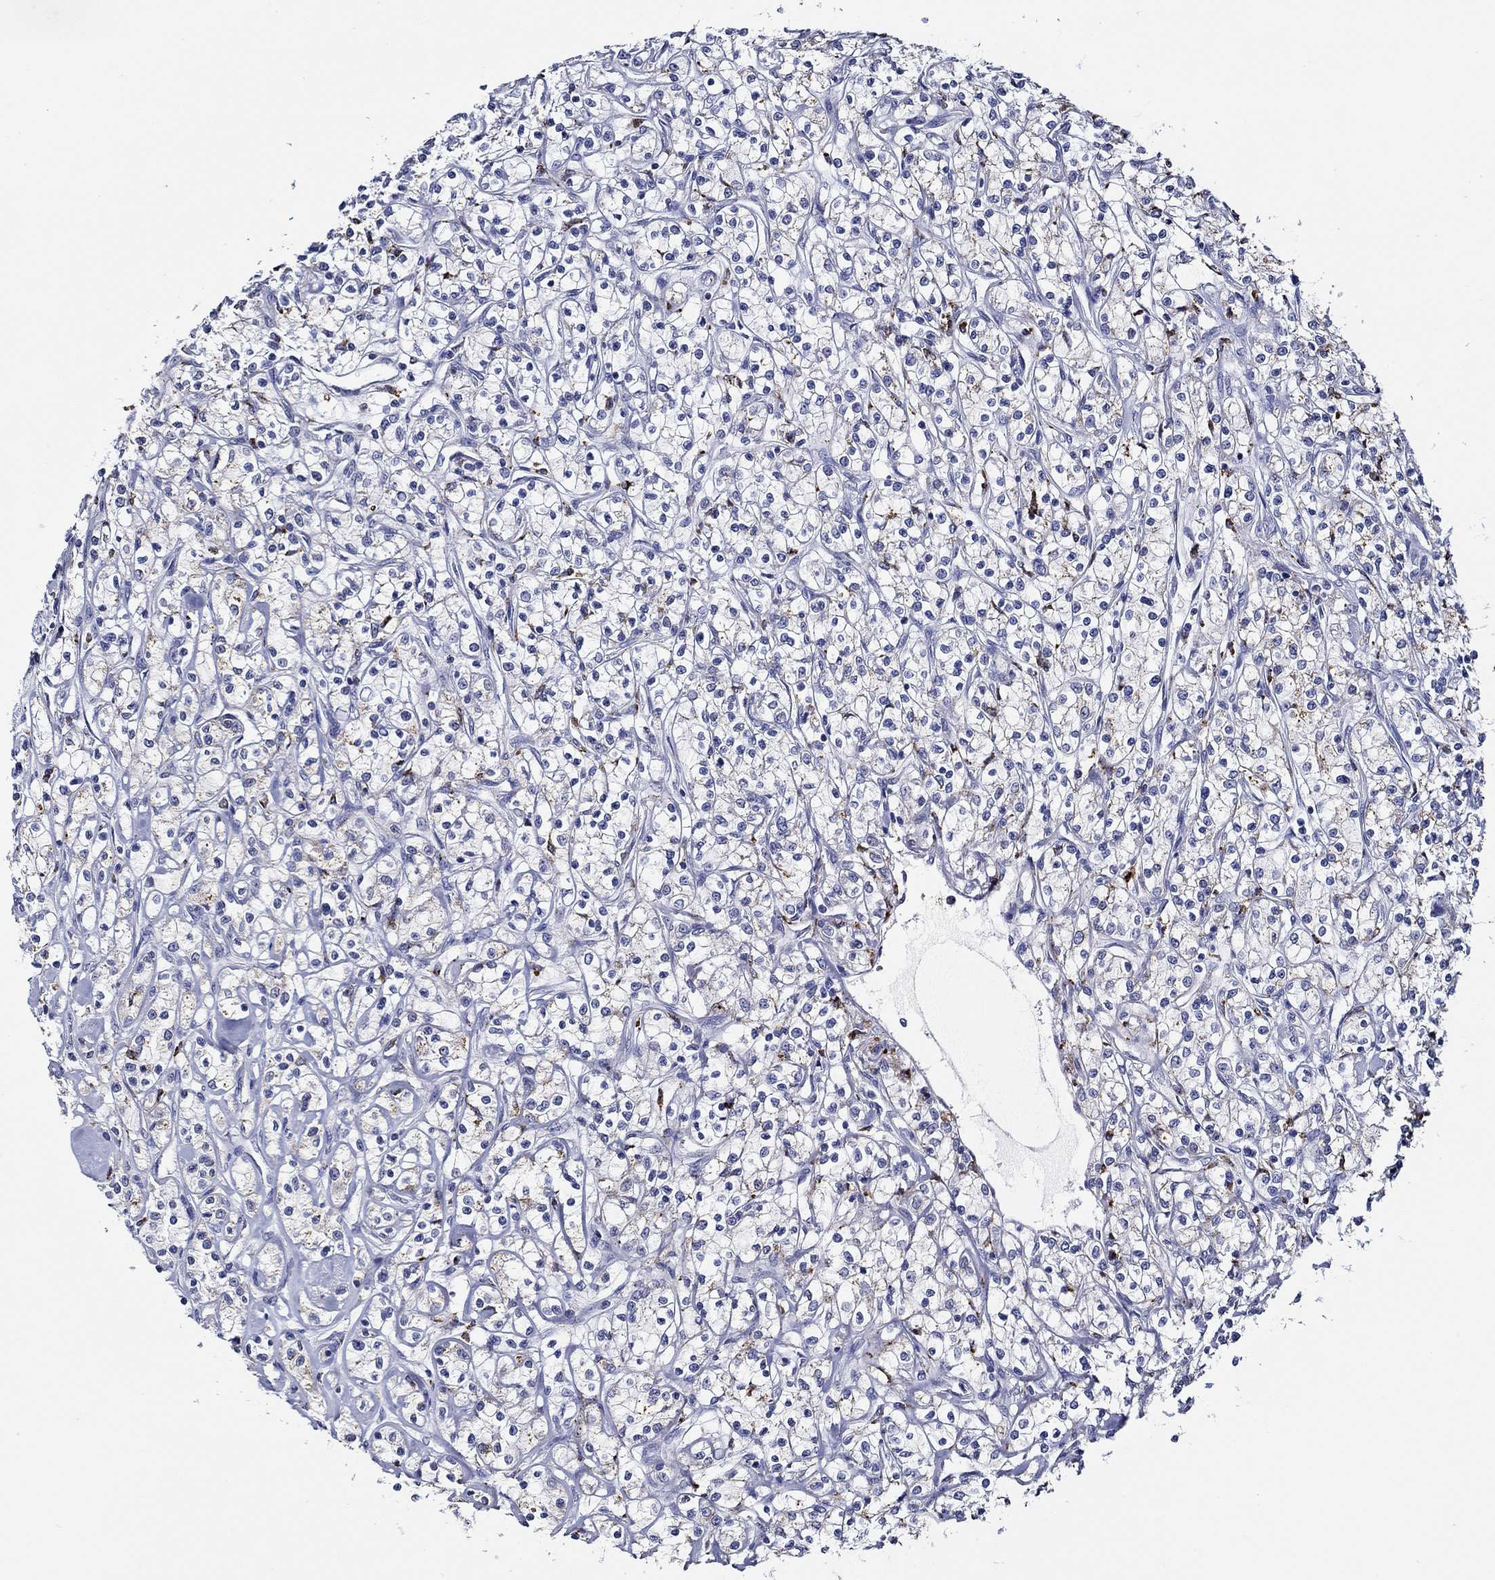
{"staining": {"intensity": "negative", "quantity": "none", "location": "none"}, "tissue": "renal cancer", "cell_type": "Tumor cells", "image_type": "cancer", "snomed": [{"axis": "morphology", "description": "Adenocarcinoma, NOS"}, {"axis": "topography", "description": "Kidney"}], "caption": "There is no significant positivity in tumor cells of renal adenocarcinoma. (DAB immunohistochemistry visualized using brightfield microscopy, high magnification).", "gene": "GATA2", "patient": {"sex": "female", "age": 59}}